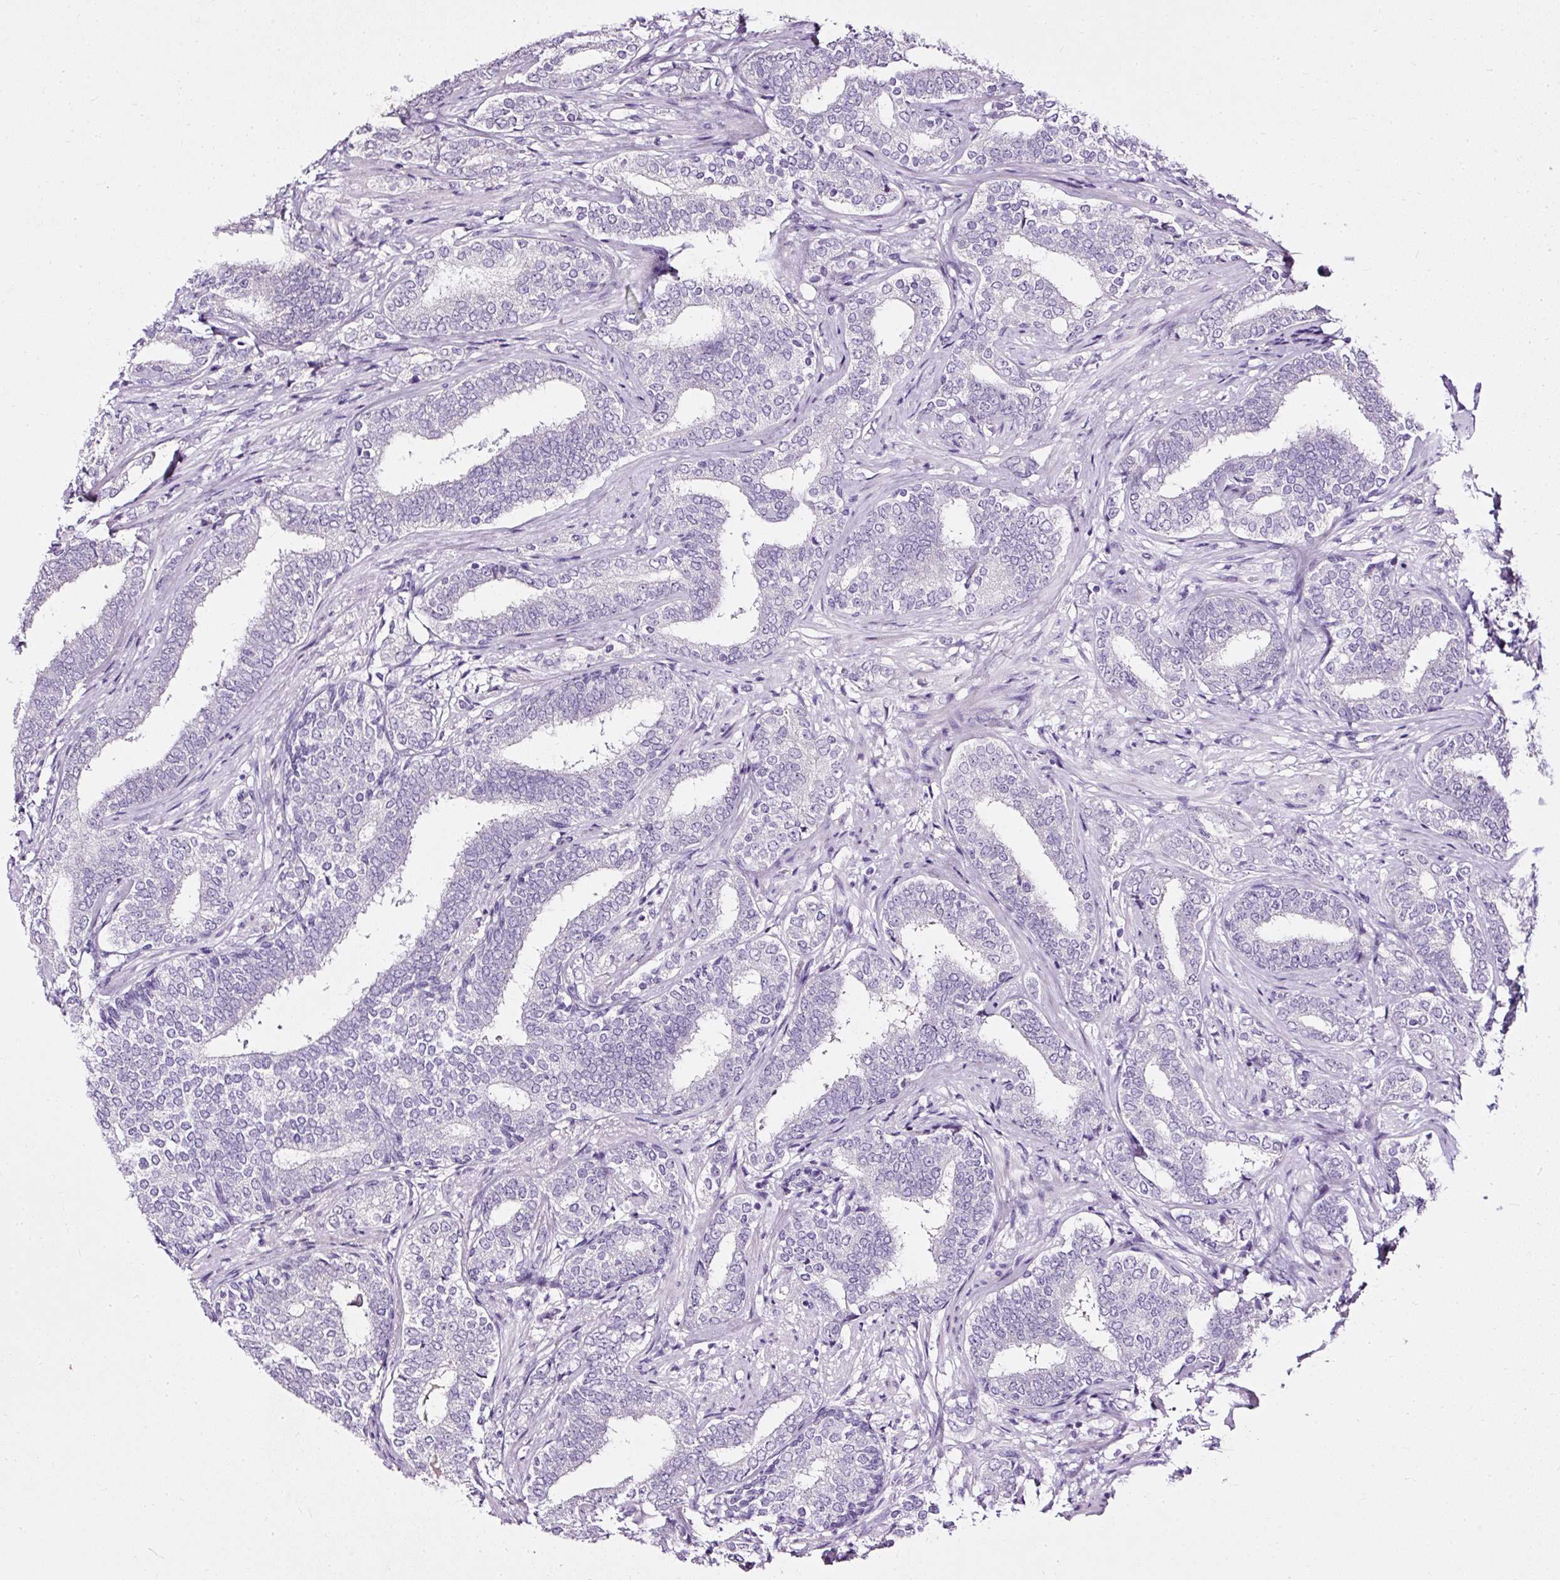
{"staining": {"intensity": "negative", "quantity": "none", "location": "none"}, "tissue": "prostate cancer", "cell_type": "Tumor cells", "image_type": "cancer", "snomed": [{"axis": "morphology", "description": "Adenocarcinoma, High grade"}, {"axis": "topography", "description": "Prostate"}], "caption": "Tumor cells show no significant protein positivity in high-grade adenocarcinoma (prostate).", "gene": "ATP2A1", "patient": {"sex": "male", "age": 72}}